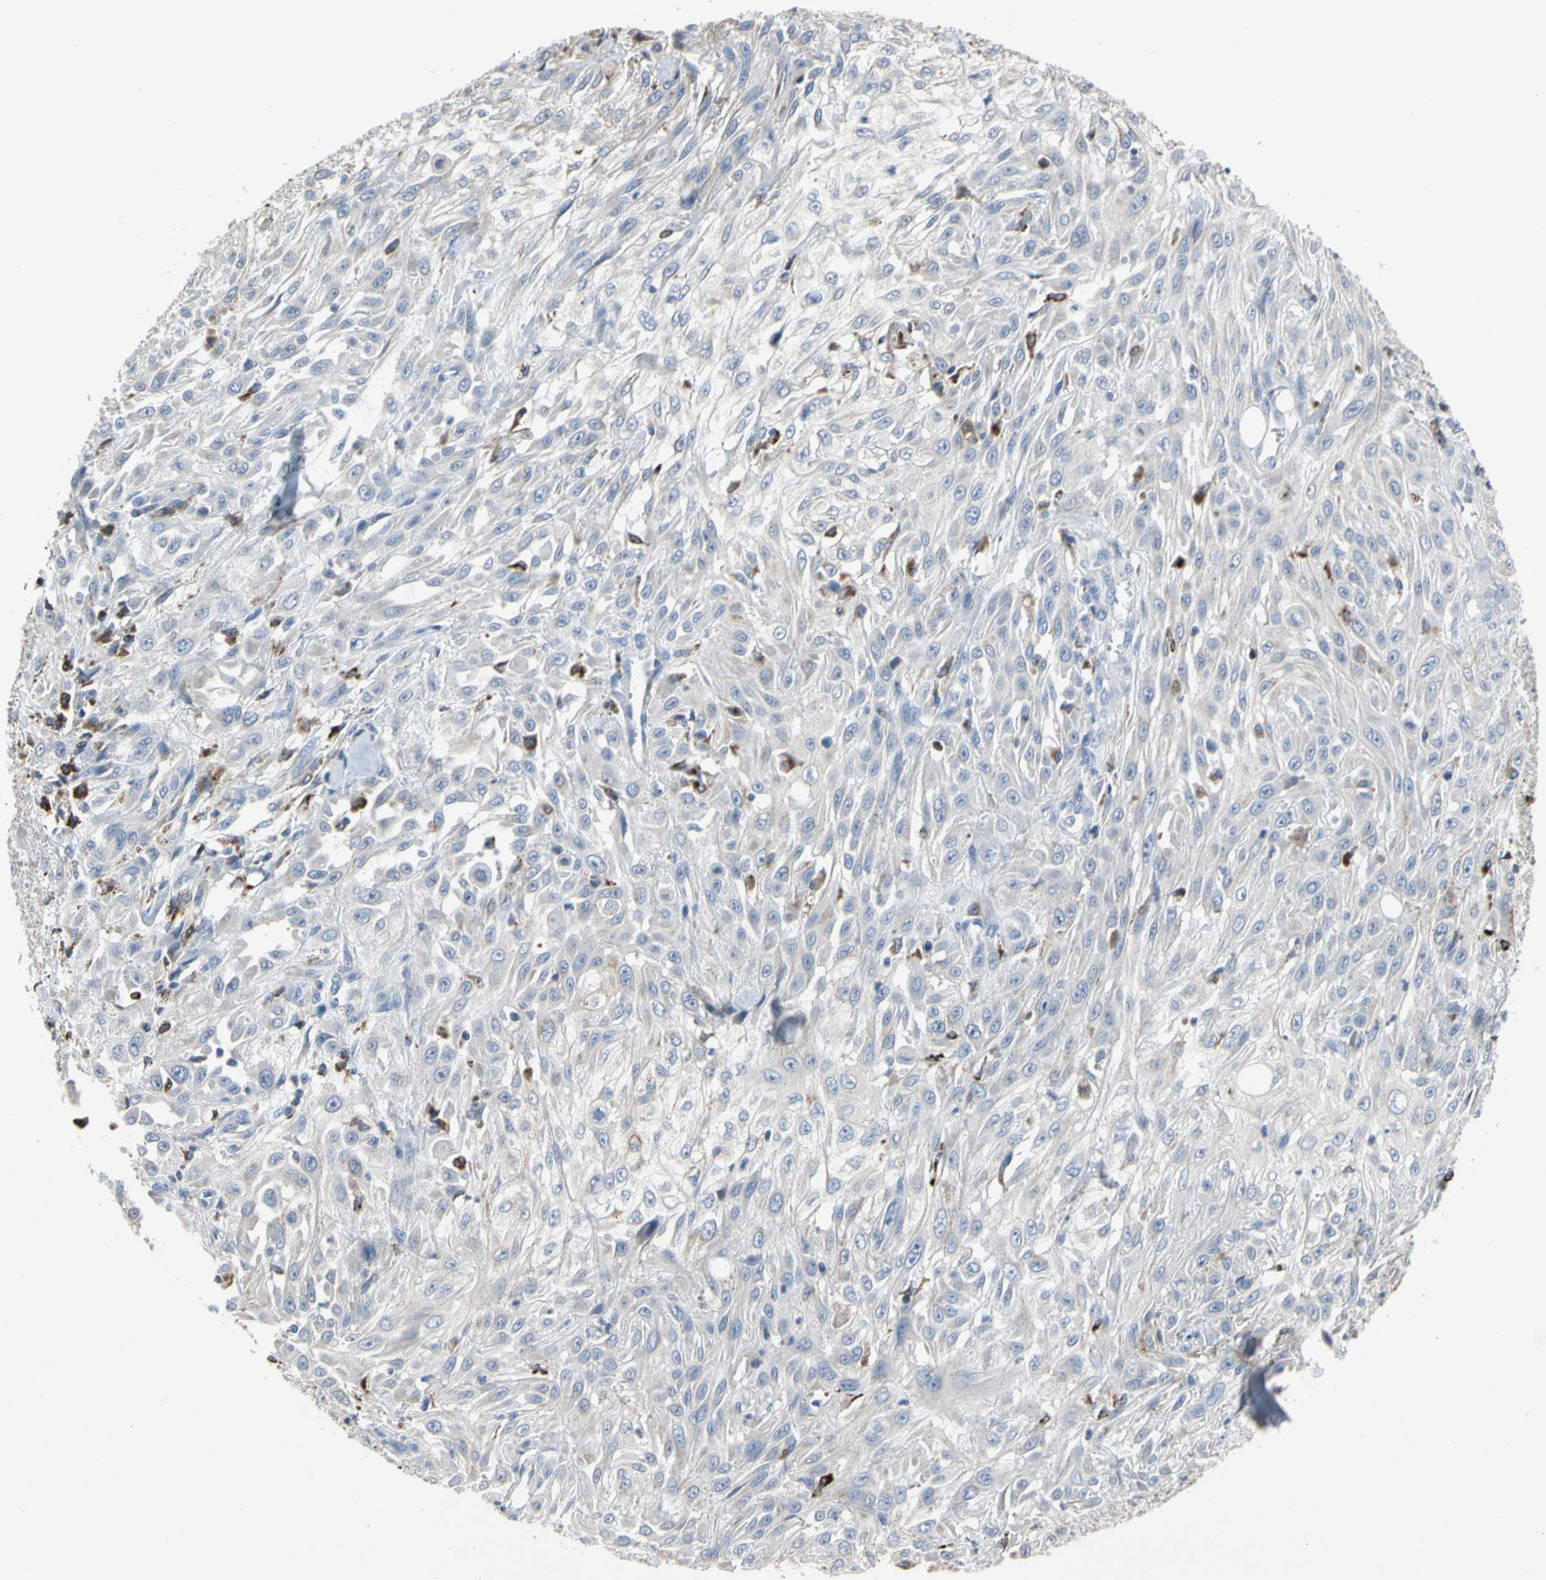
{"staining": {"intensity": "negative", "quantity": "none", "location": "none"}, "tissue": "skin cancer", "cell_type": "Tumor cells", "image_type": "cancer", "snomed": [{"axis": "morphology", "description": "Squamous cell carcinoma, NOS"}, {"axis": "topography", "description": "Skin"}], "caption": "Immunohistochemistry (IHC) micrograph of neoplastic tissue: human skin squamous cell carcinoma stained with DAB displays no significant protein staining in tumor cells.", "gene": "ADA2", "patient": {"sex": "male", "age": 75}}